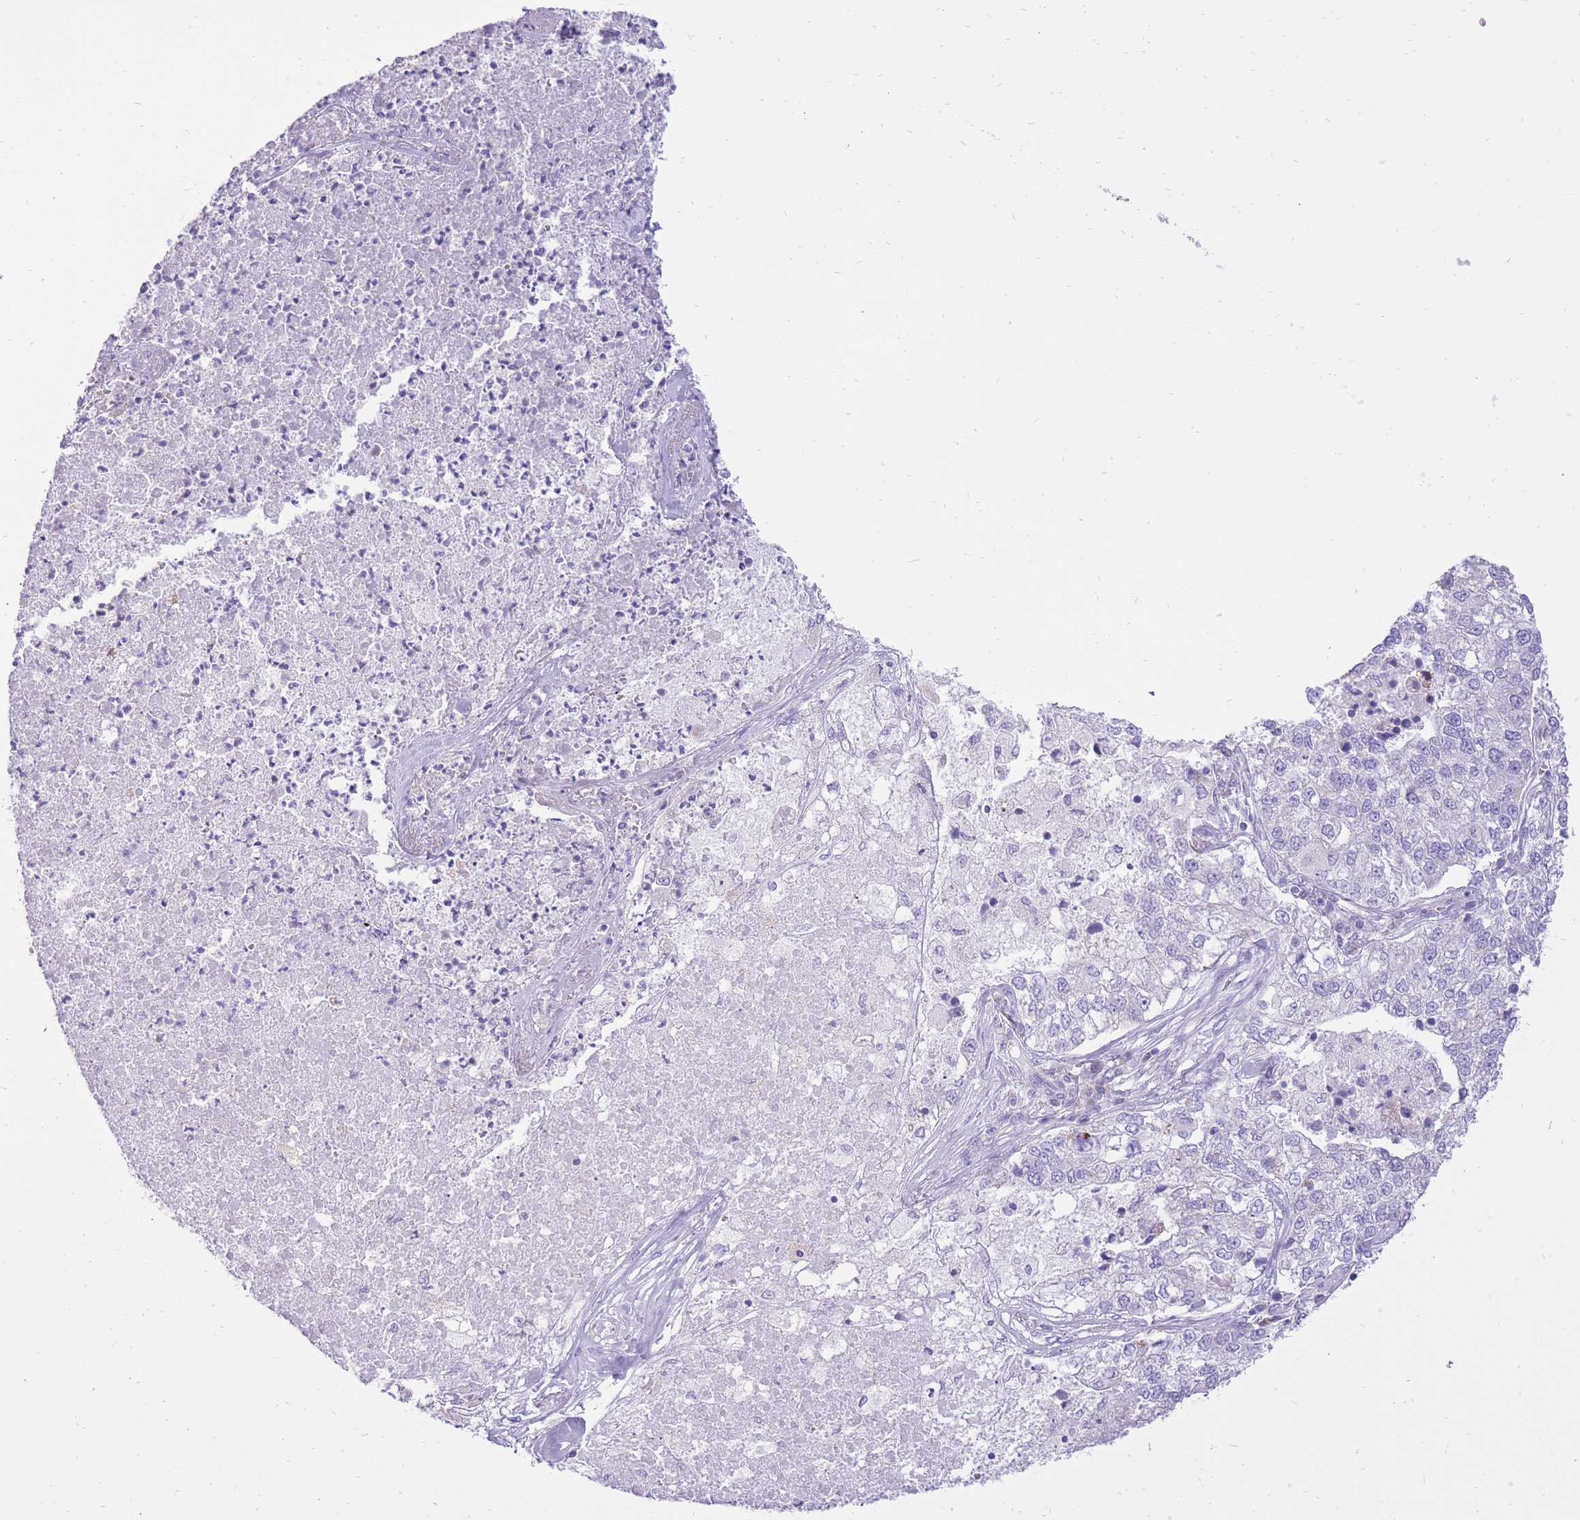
{"staining": {"intensity": "negative", "quantity": "none", "location": "none"}, "tissue": "lung cancer", "cell_type": "Tumor cells", "image_type": "cancer", "snomed": [{"axis": "morphology", "description": "Adenocarcinoma, NOS"}, {"axis": "topography", "description": "Lung"}], "caption": "Immunohistochemistry (IHC) micrograph of lung adenocarcinoma stained for a protein (brown), which exhibits no expression in tumor cells. (DAB immunohistochemistry (IHC) with hematoxylin counter stain).", "gene": "SLC4A4", "patient": {"sex": "male", "age": 49}}